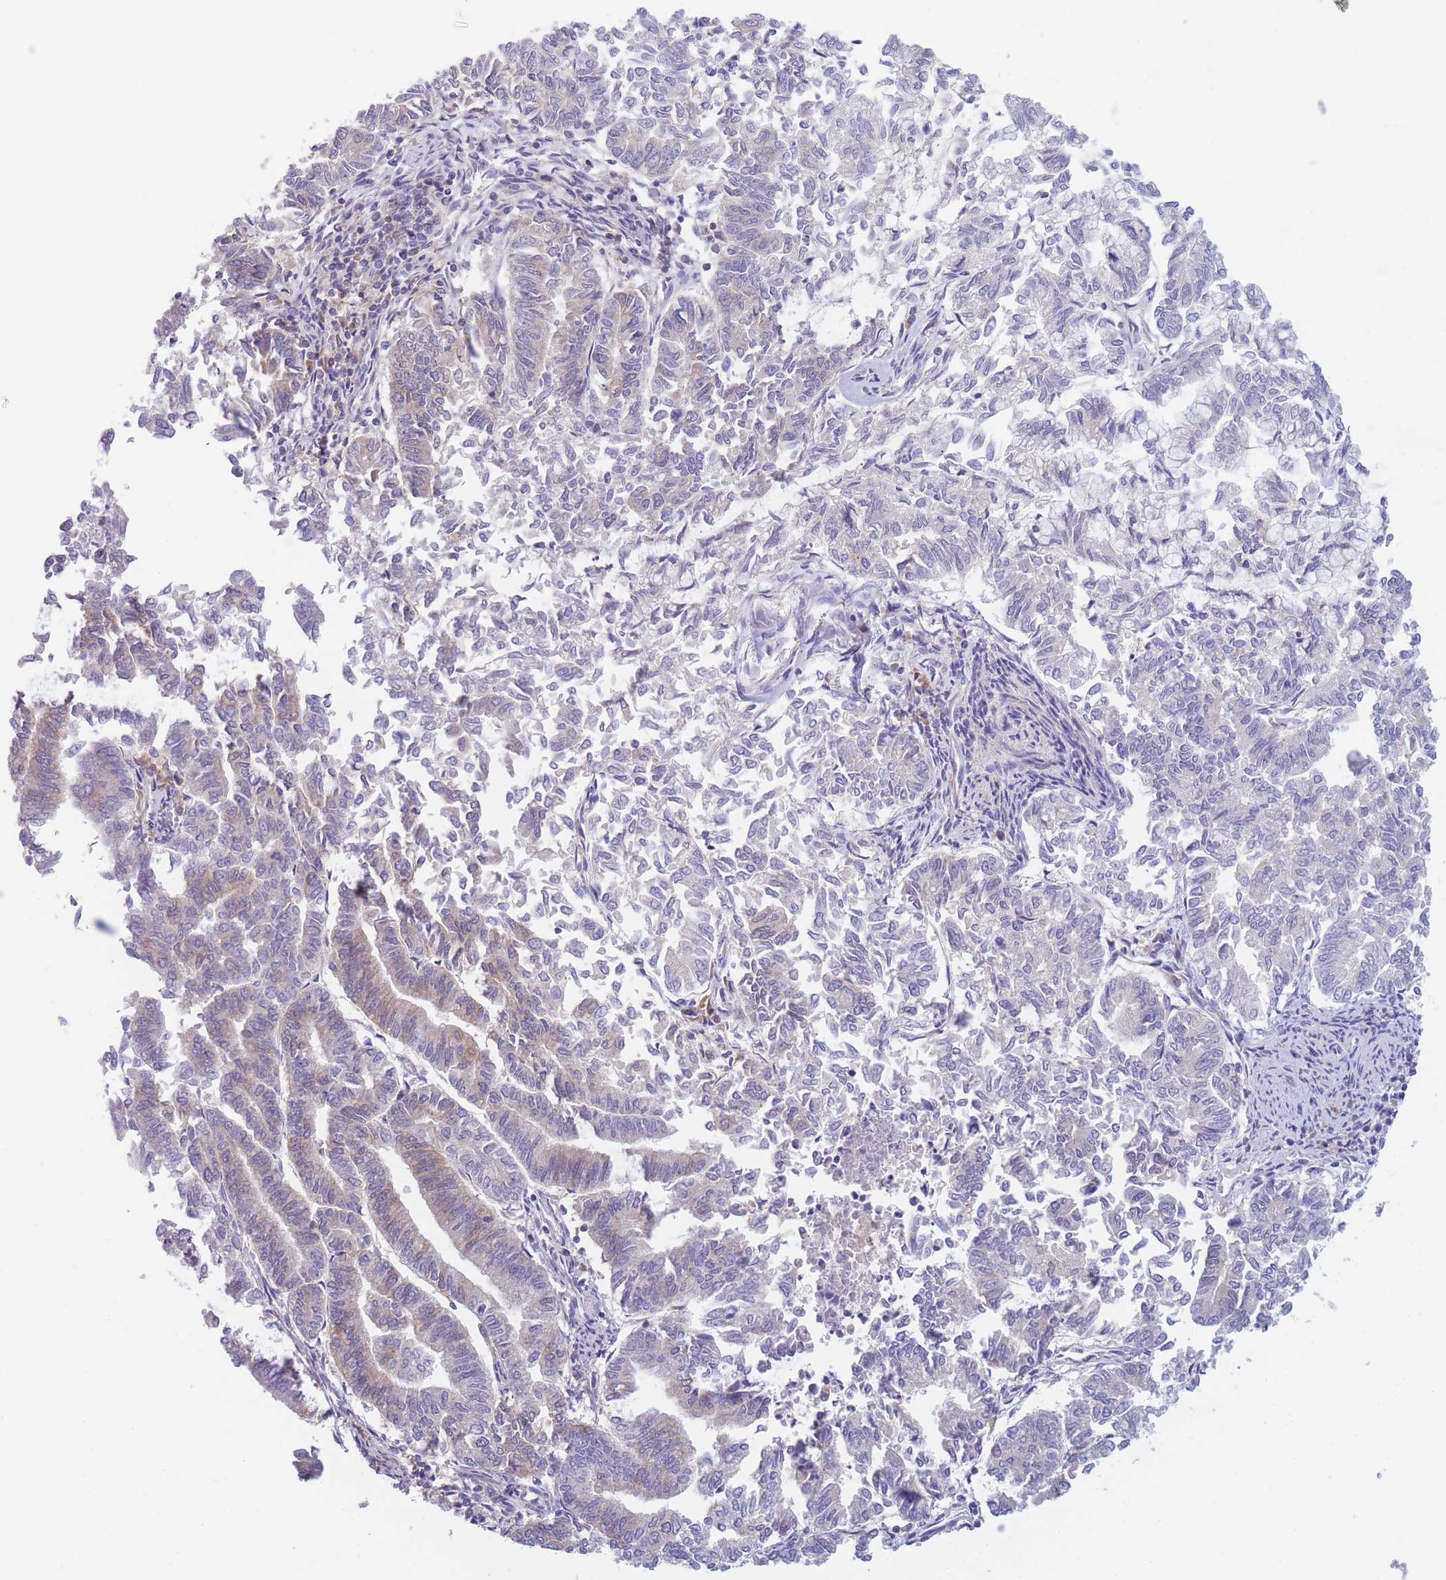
{"staining": {"intensity": "weak", "quantity": "<25%", "location": "cytoplasmic/membranous"}, "tissue": "endometrial cancer", "cell_type": "Tumor cells", "image_type": "cancer", "snomed": [{"axis": "morphology", "description": "Adenocarcinoma, NOS"}, {"axis": "topography", "description": "Endometrium"}], "caption": "Immunohistochemical staining of human adenocarcinoma (endometrial) displays no significant expression in tumor cells.", "gene": "WDR93", "patient": {"sex": "female", "age": 79}}